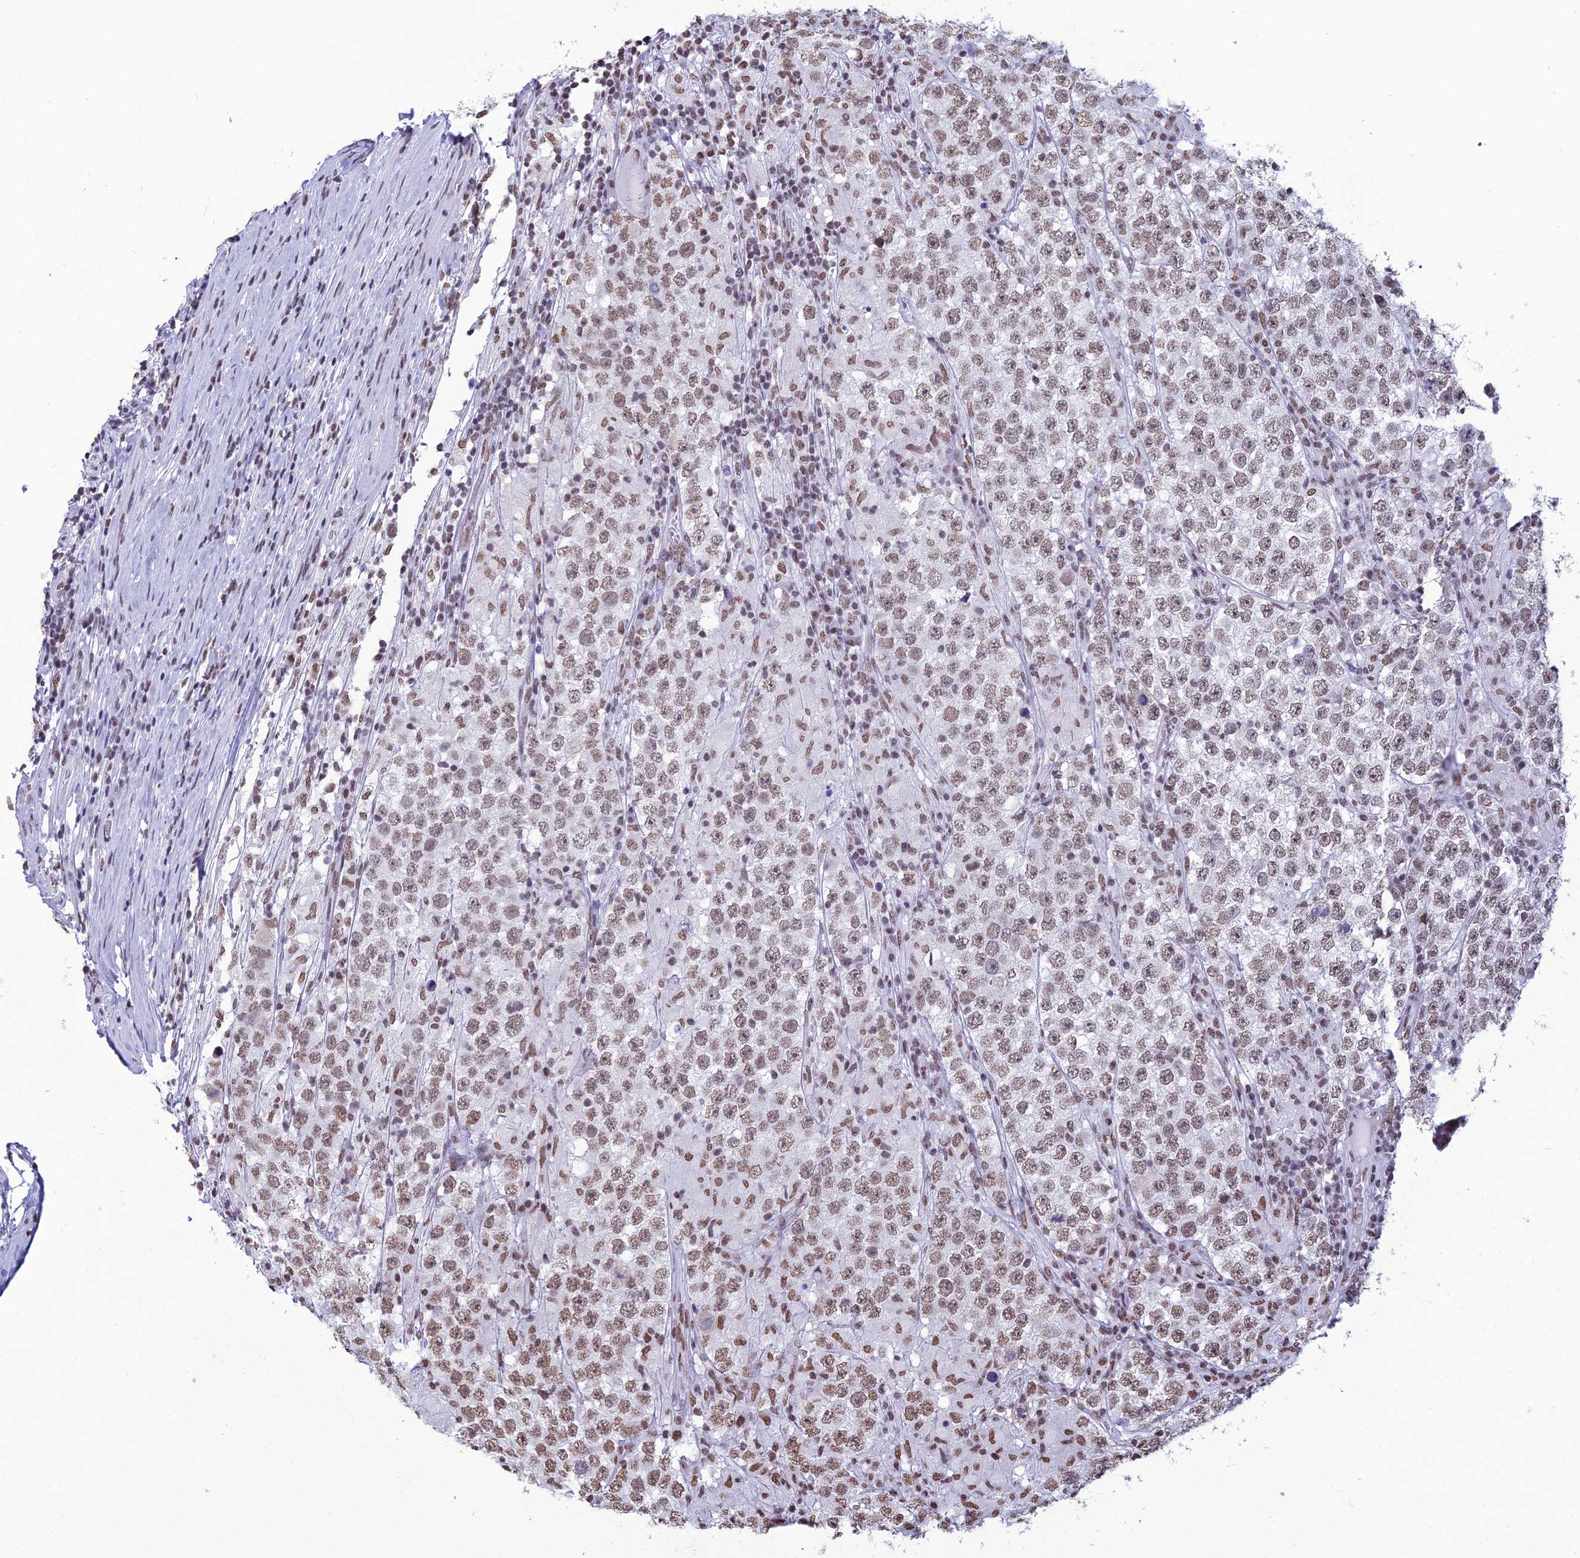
{"staining": {"intensity": "moderate", "quantity": ">75%", "location": "nuclear"}, "tissue": "testis cancer", "cell_type": "Tumor cells", "image_type": "cancer", "snomed": [{"axis": "morphology", "description": "Normal tissue, NOS"}, {"axis": "morphology", "description": "Urothelial carcinoma, High grade"}, {"axis": "morphology", "description": "Seminoma, NOS"}, {"axis": "morphology", "description": "Carcinoma, Embryonal, NOS"}, {"axis": "topography", "description": "Urinary bladder"}, {"axis": "topography", "description": "Testis"}], "caption": "The immunohistochemical stain shows moderate nuclear staining in tumor cells of testis embryonal carcinoma tissue.", "gene": "PRAMEF12", "patient": {"sex": "male", "age": 41}}